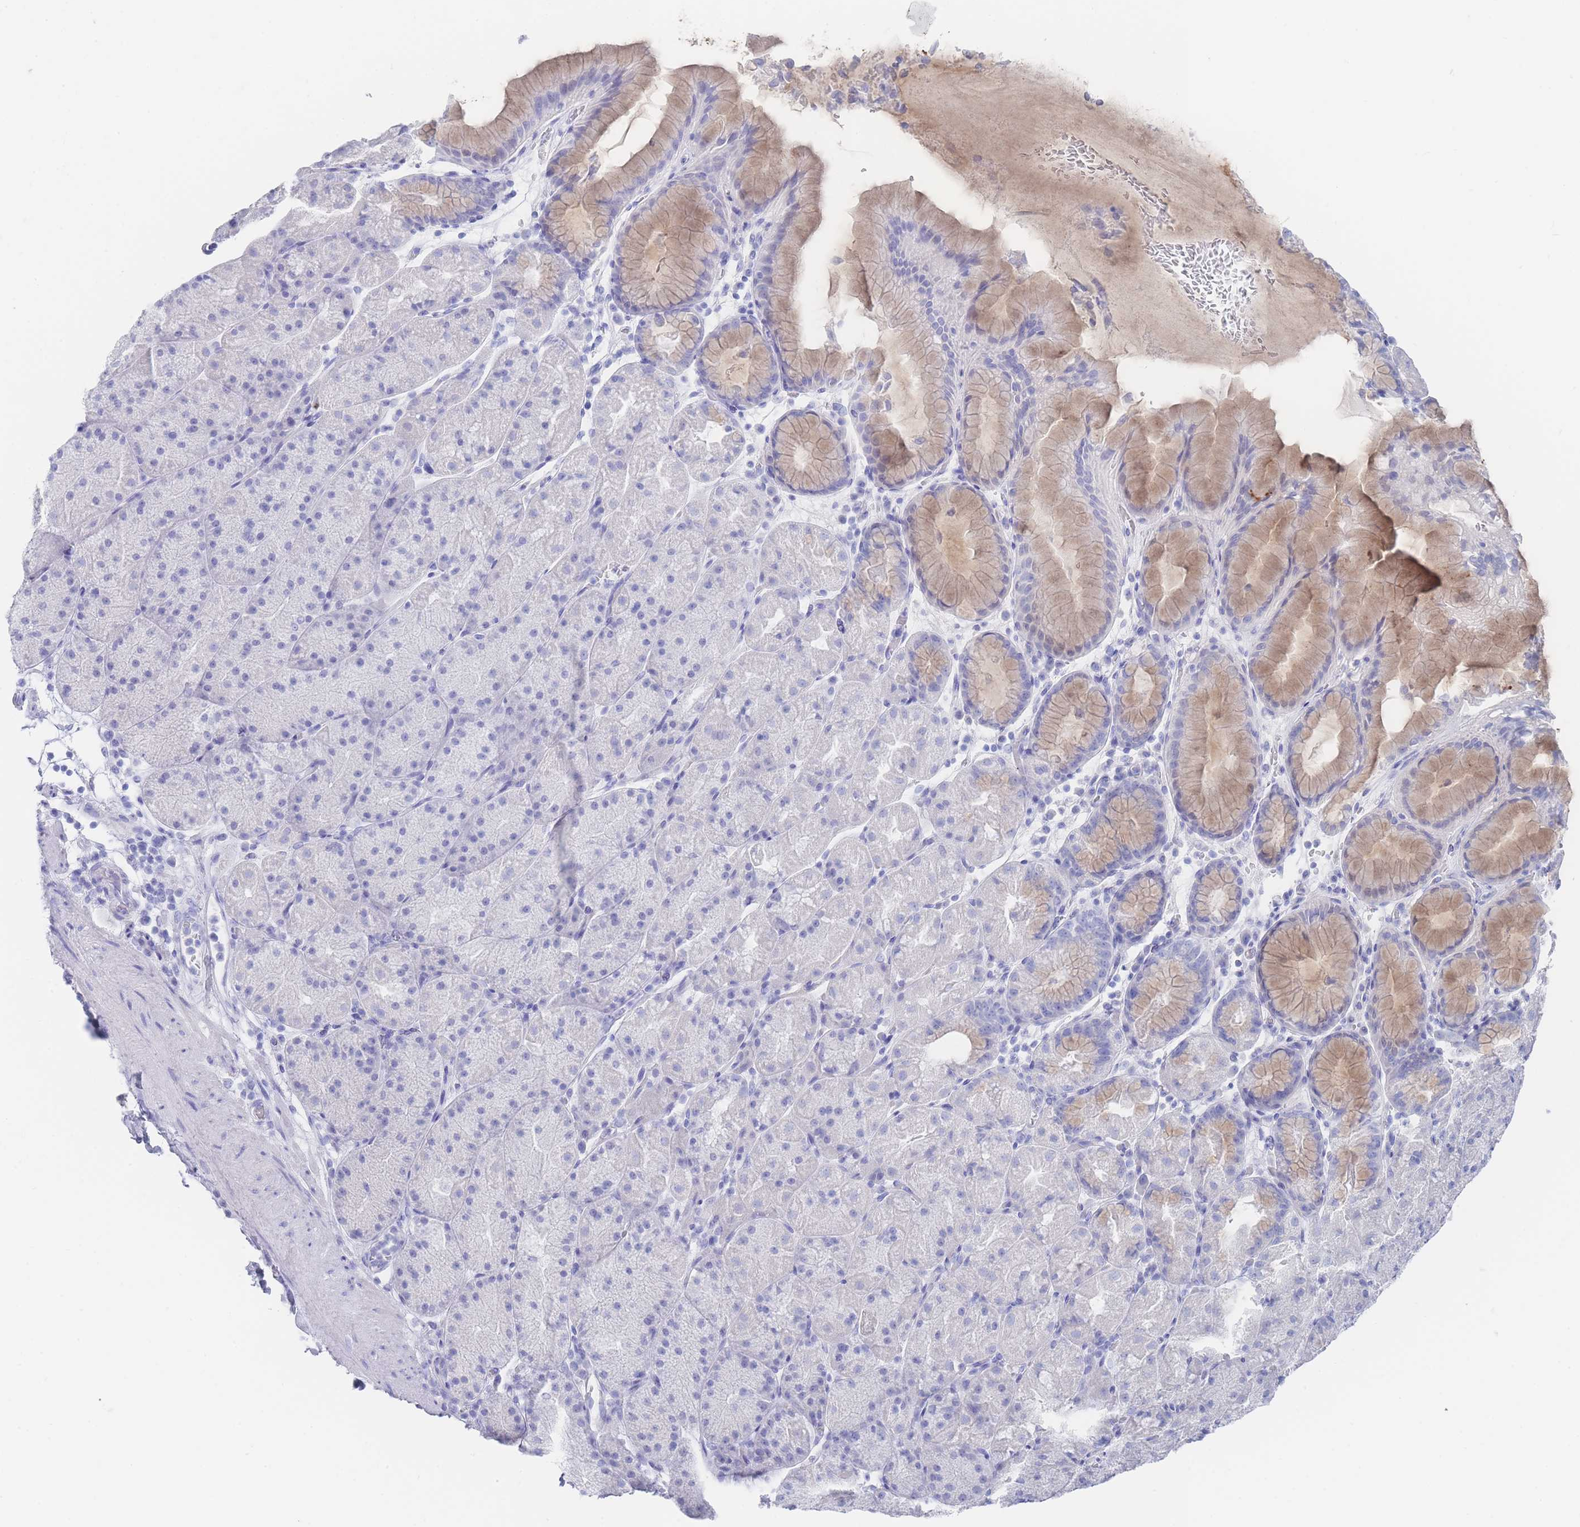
{"staining": {"intensity": "weak", "quantity": "<25%", "location": "cytoplasmic/membranous"}, "tissue": "stomach", "cell_type": "Glandular cells", "image_type": "normal", "snomed": [{"axis": "morphology", "description": "Normal tissue, NOS"}, {"axis": "topography", "description": "Stomach, upper"}, {"axis": "topography", "description": "Stomach, lower"}], "caption": "The histopathology image reveals no significant staining in glandular cells of stomach.", "gene": "LRRC37A2", "patient": {"sex": "male", "age": 67}}